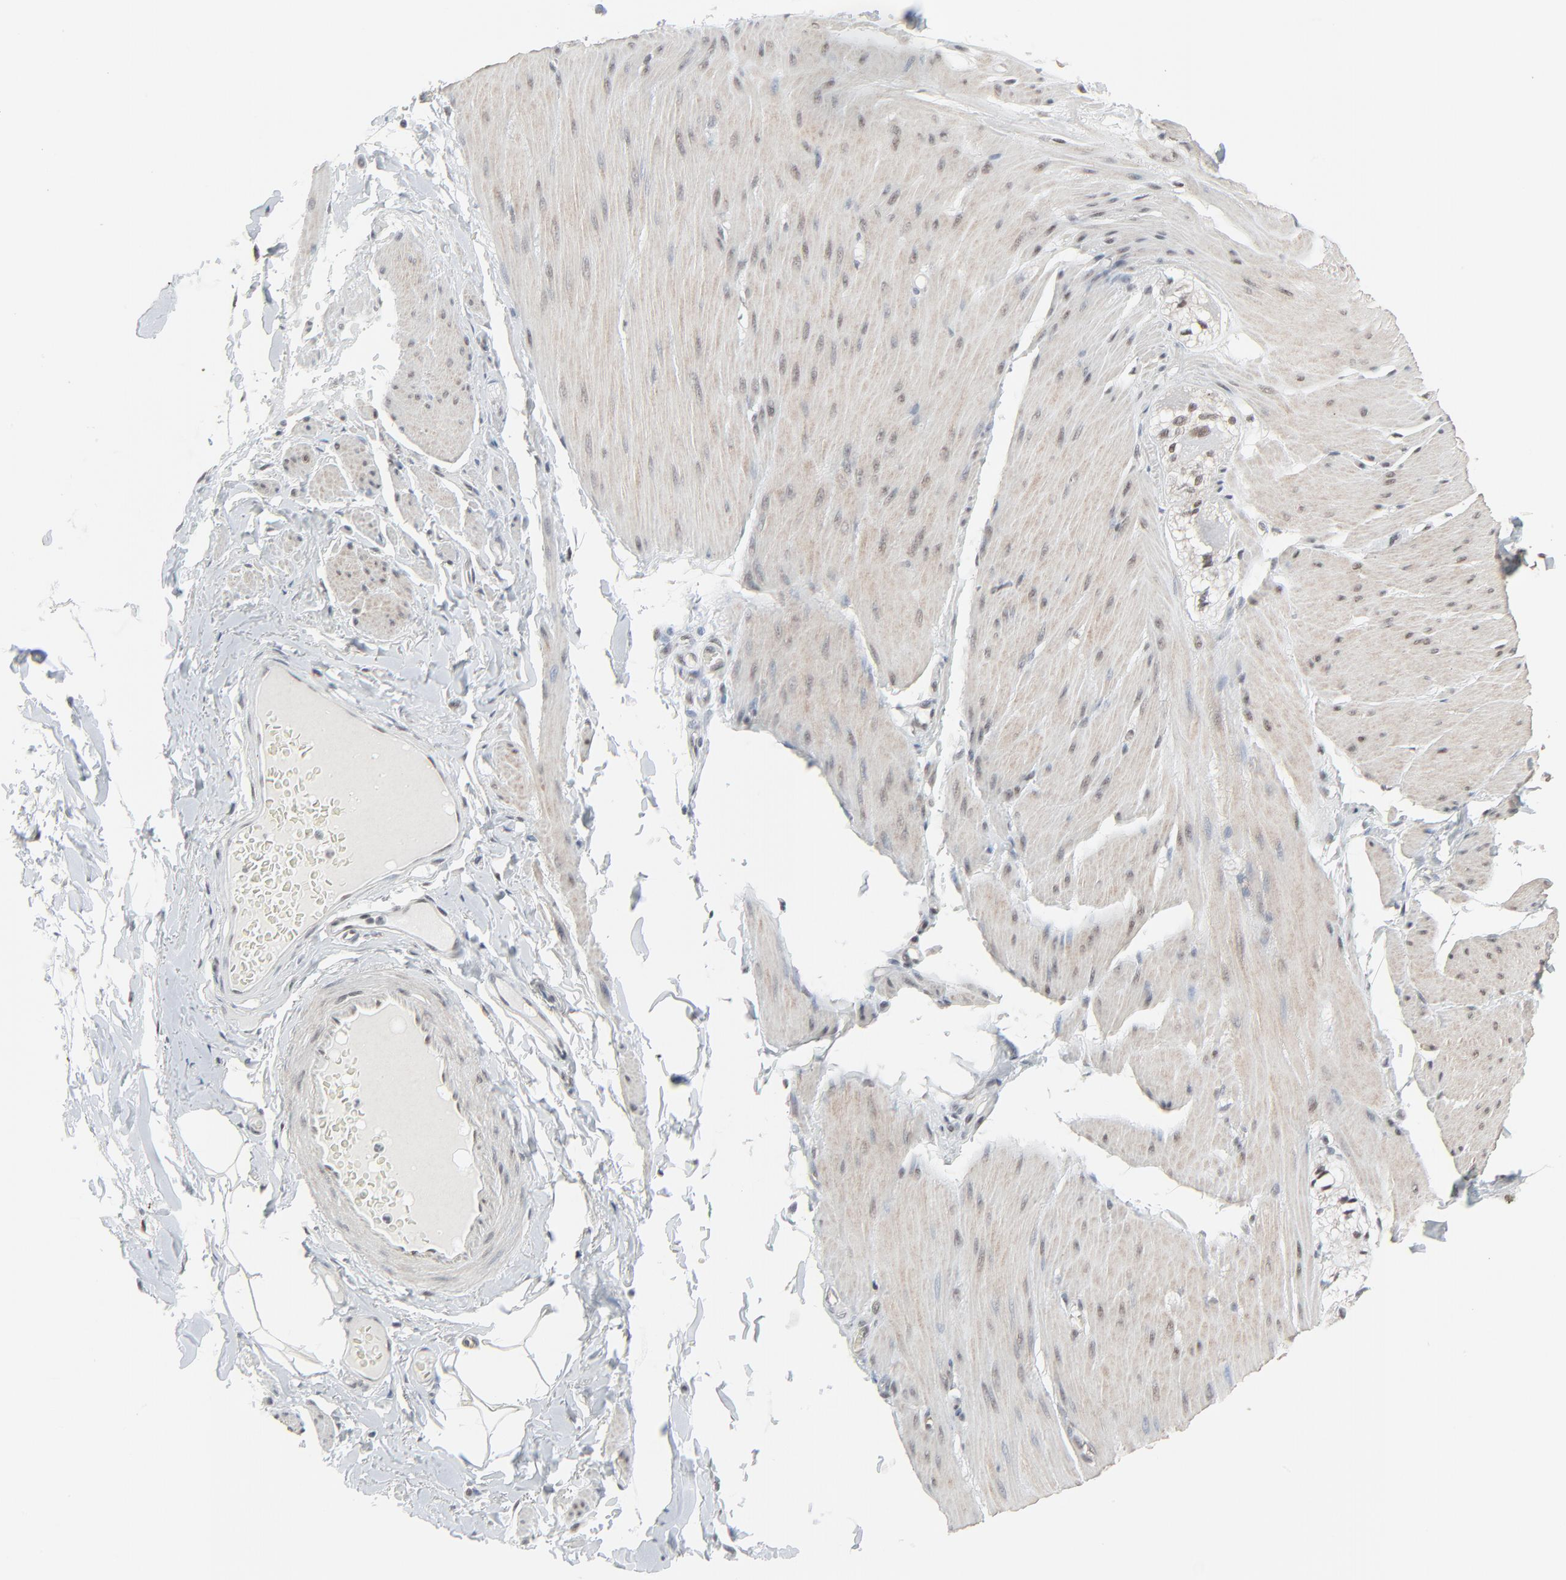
{"staining": {"intensity": "weak", "quantity": "25%-75%", "location": "cytoplasmic/membranous,nuclear"}, "tissue": "smooth muscle", "cell_type": "Smooth muscle cells", "image_type": "normal", "snomed": [{"axis": "morphology", "description": "Normal tissue, NOS"}, {"axis": "topography", "description": "Smooth muscle"}, {"axis": "topography", "description": "Colon"}], "caption": "Unremarkable smooth muscle was stained to show a protein in brown. There is low levels of weak cytoplasmic/membranous,nuclear expression in about 25%-75% of smooth muscle cells. The staining was performed using DAB to visualize the protein expression in brown, while the nuclei were stained in blue with hematoxylin (Magnification: 20x).", "gene": "FBXO28", "patient": {"sex": "male", "age": 67}}